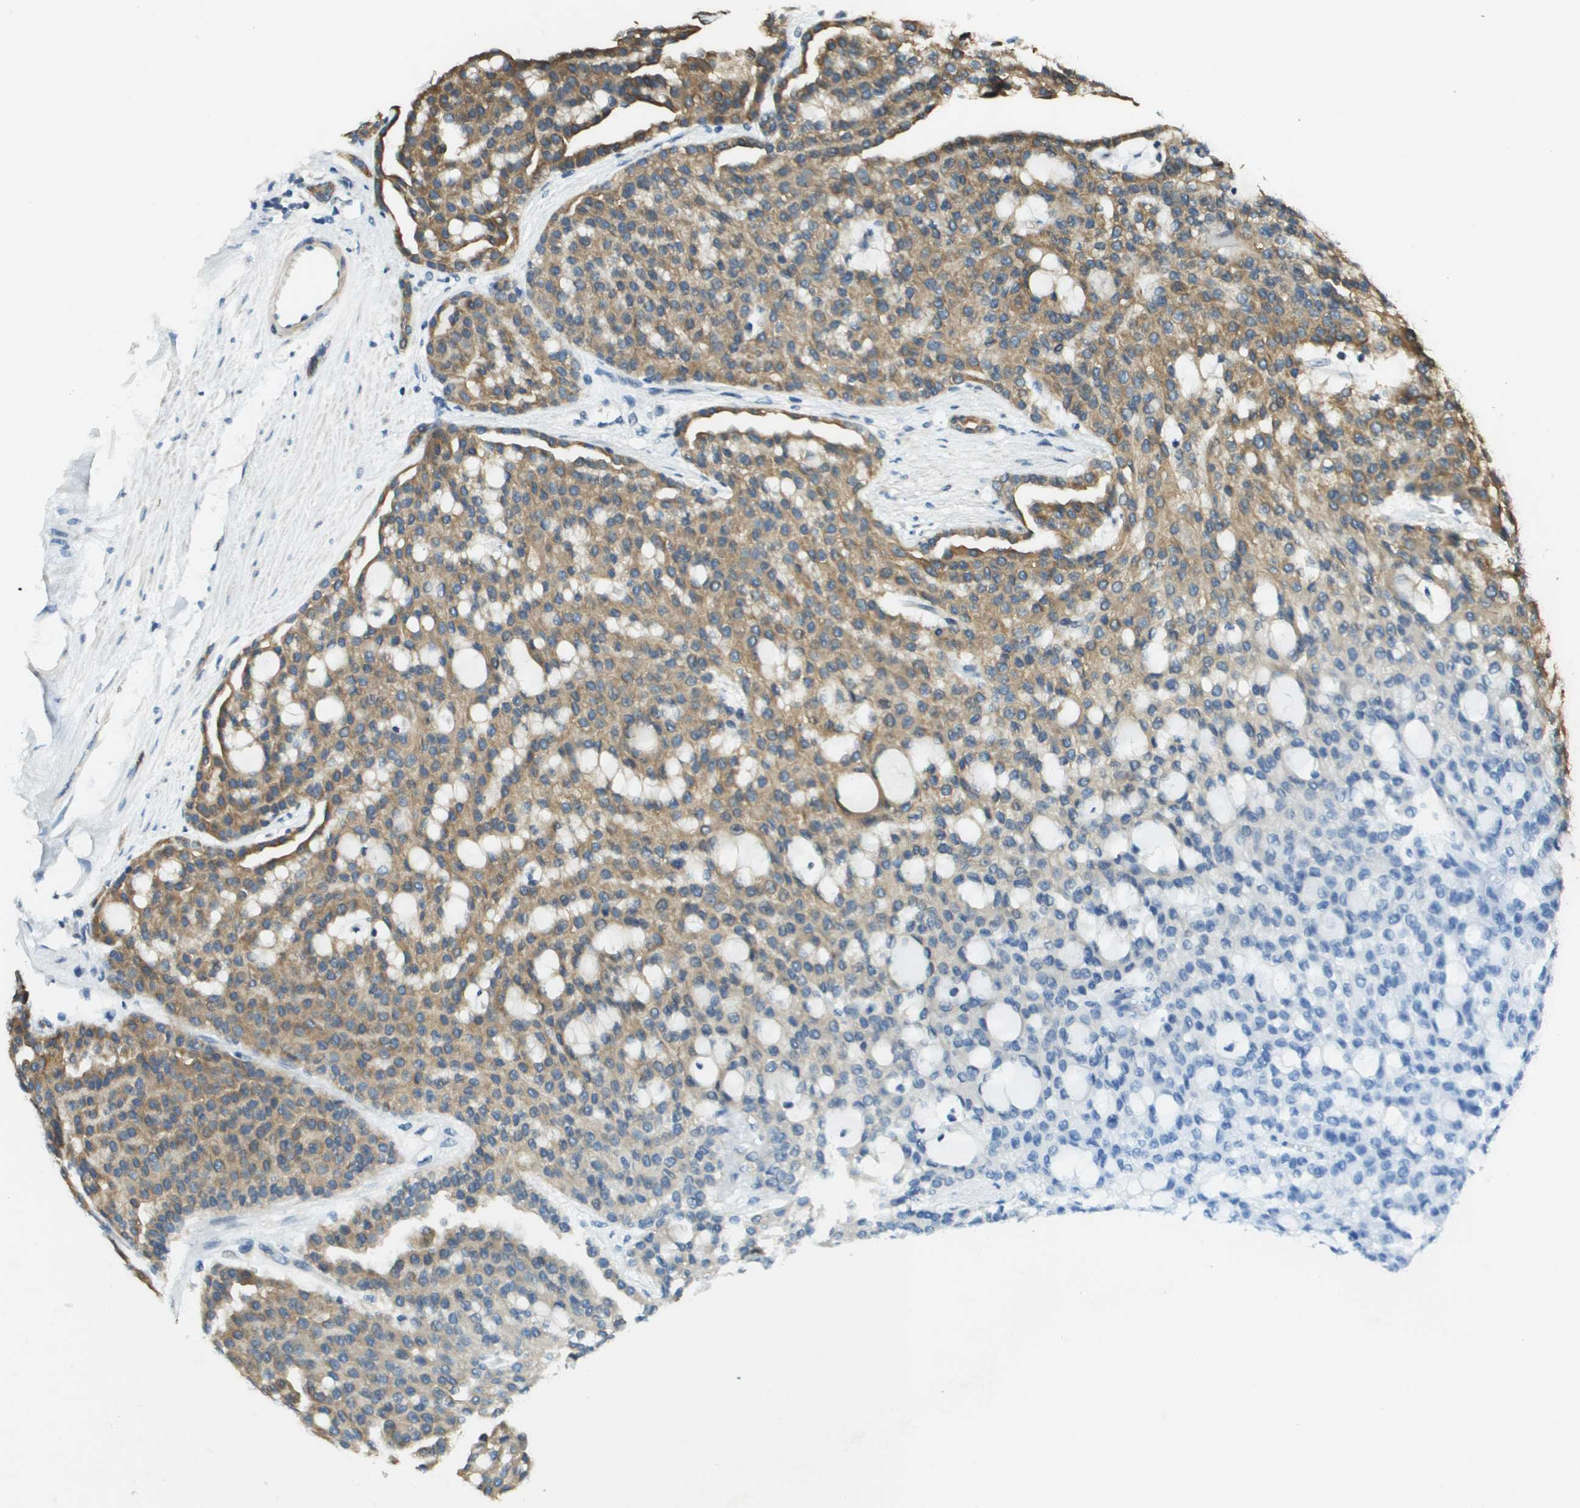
{"staining": {"intensity": "weak", "quantity": "25%-75%", "location": "cytoplasmic/membranous"}, "tissue": "renal cancer", "cell_type": "Tumor cells", "image_type": "cancer", "snomed": [{"axis": "morphology", "description": "Adenocarcinoma, NOS"}, {"axis": "topography", "description": "Kidney"}], "caption": "There is low levels of weak cytoplasmic/membranous positivity in tumor cells of renal cancer (adenocarcinoma), as demonstrated by immunohistochemical staining (brown color).", "gene": "CDKN2C", "patient": {"sex": "male", "age": 63}}